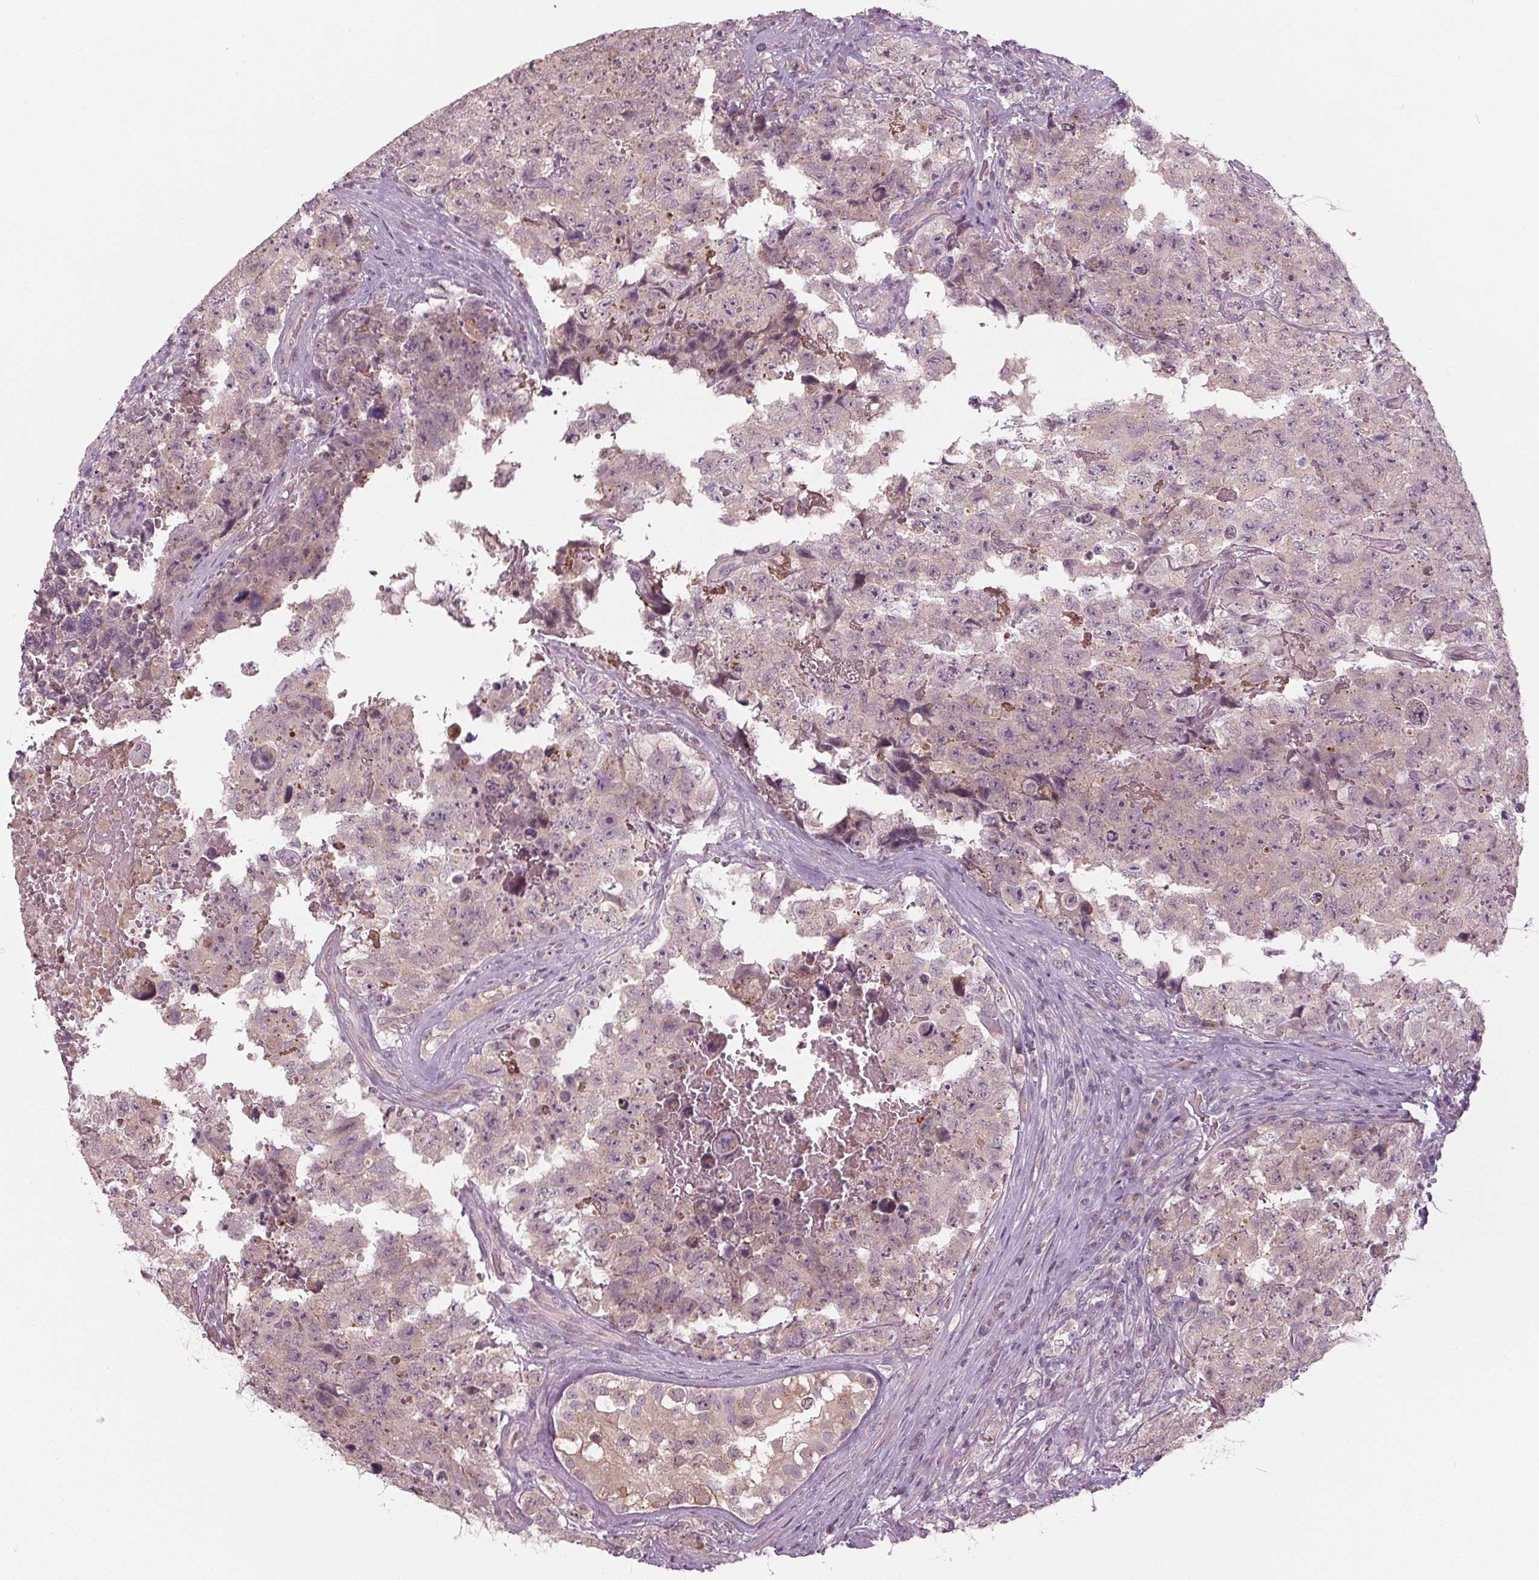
{"staining": {"intensity": "negative", "quantity": "none", "location": "none"}, "tissue": "testis cancer", "cell_type": "Tumor cells", "image_type": "cancer", "snomed": [{"axis": "morphology", "description": "Carcinoma, Embryonal, NOS"}, {"axis": "topography", "description": "Testis"}], "caption": "A micrograph of human testis cancer is negative for staining in tumor cells.", "gene": "ZNF605", "patient": {"sex": "male", "age": 18}}